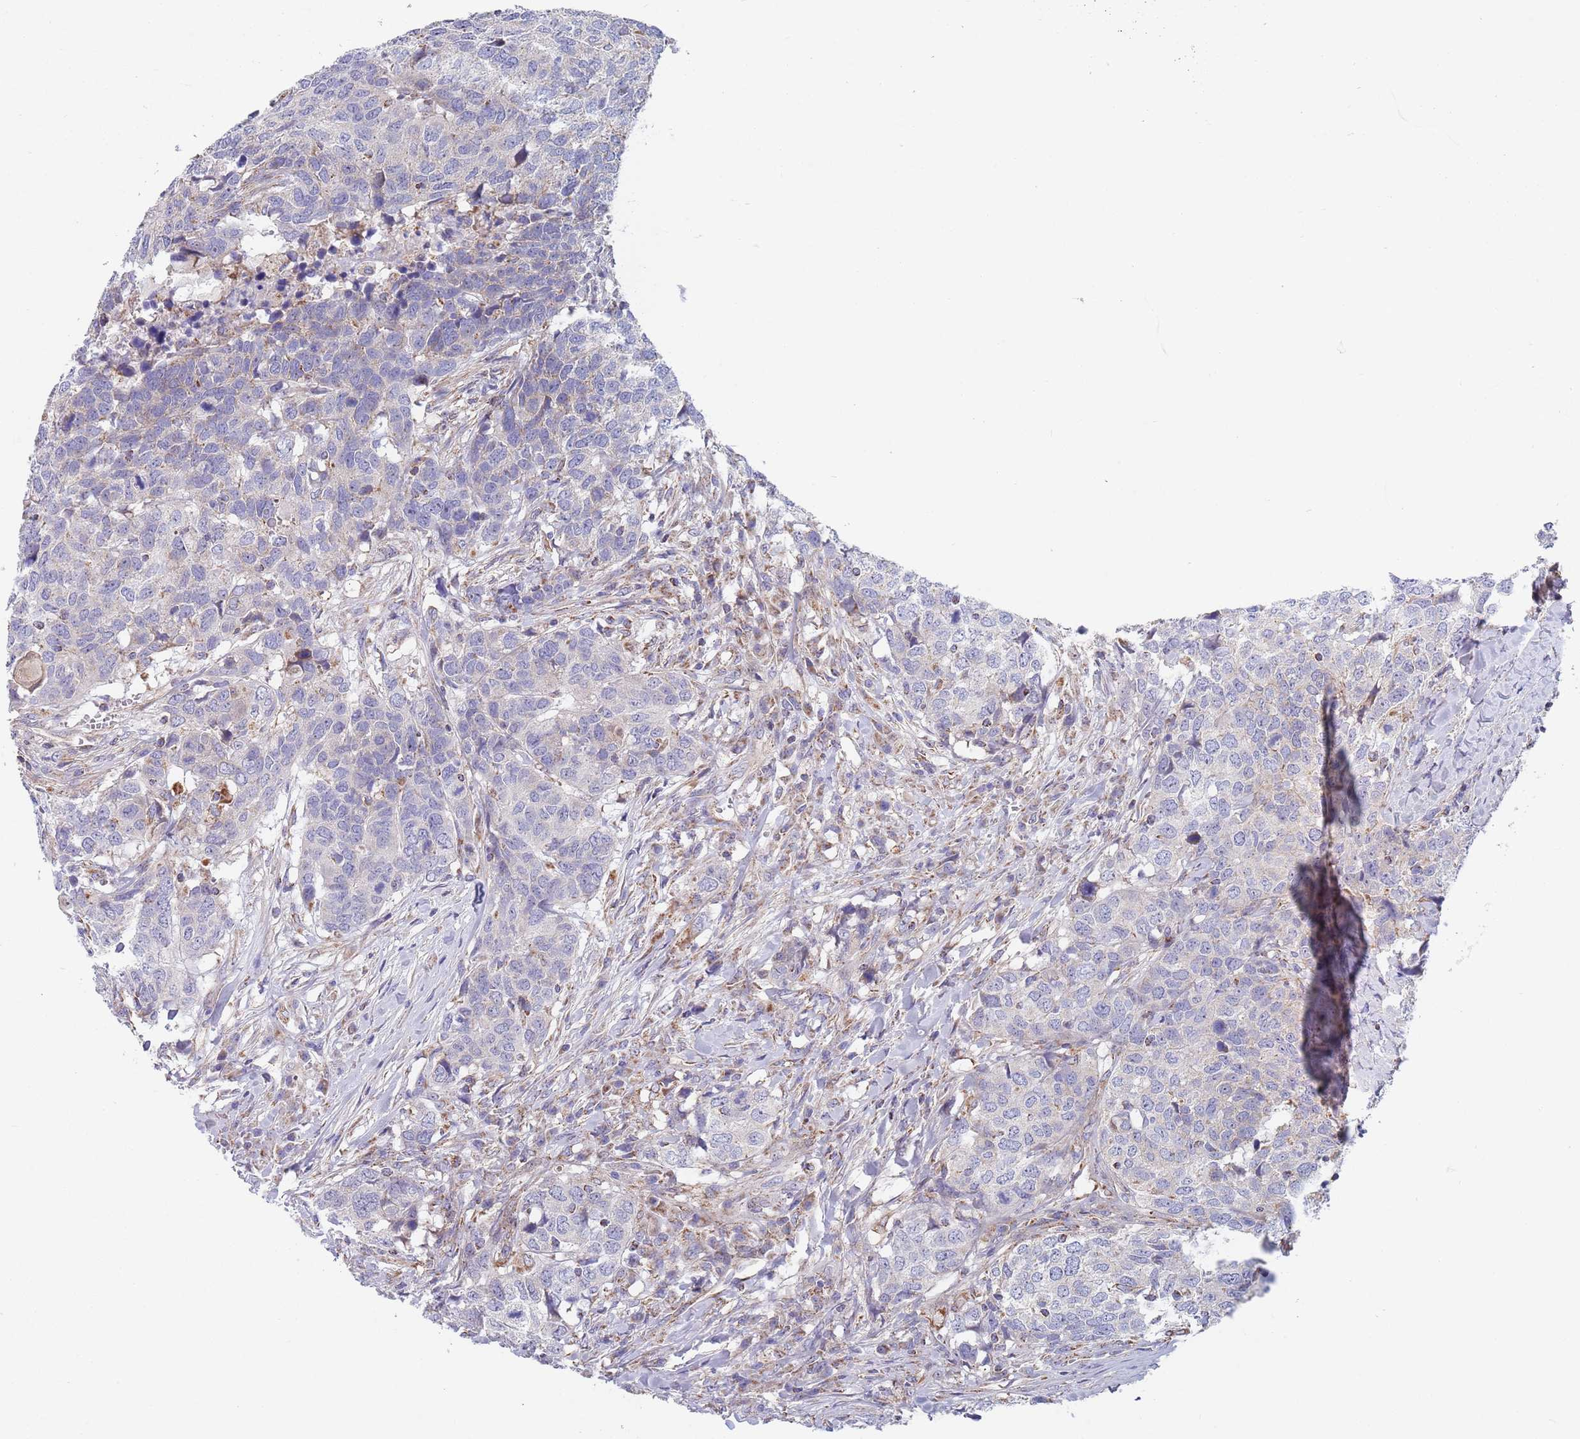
{"staining": {"intensity": "negative", "quantity": "none", "location": "none"}, "tissue": "head and neck cancer", "cell_type": "Tumor cells", "image_type": "cancer", "snomed": [{"axis": "morphology", "description": "Normal tissue, NOS"}, {"axis": "morphology", "description": "Squamous cell carcinoma, NOS"}, {"axis": "topography", "description": "Skeletal muscle"}, {"axis": "topography", "description": "Vascular tissue"}, {"axis": "topography", "description": "Peripheral nerve tissue"}, {"axis": "topography", "description": "Head-Neck"}], "caption": "Immunohistochemistry (IHC) of human head and neck cancer displays no expression in tumor cells. The staining is performed using DAB (3,3'-diaminobenzidine) brown chromogen with nuclei counter-stained in using hematoxylin.", "gene": "PWWP3A", "patient": {"sex": "male", "age": 66}}